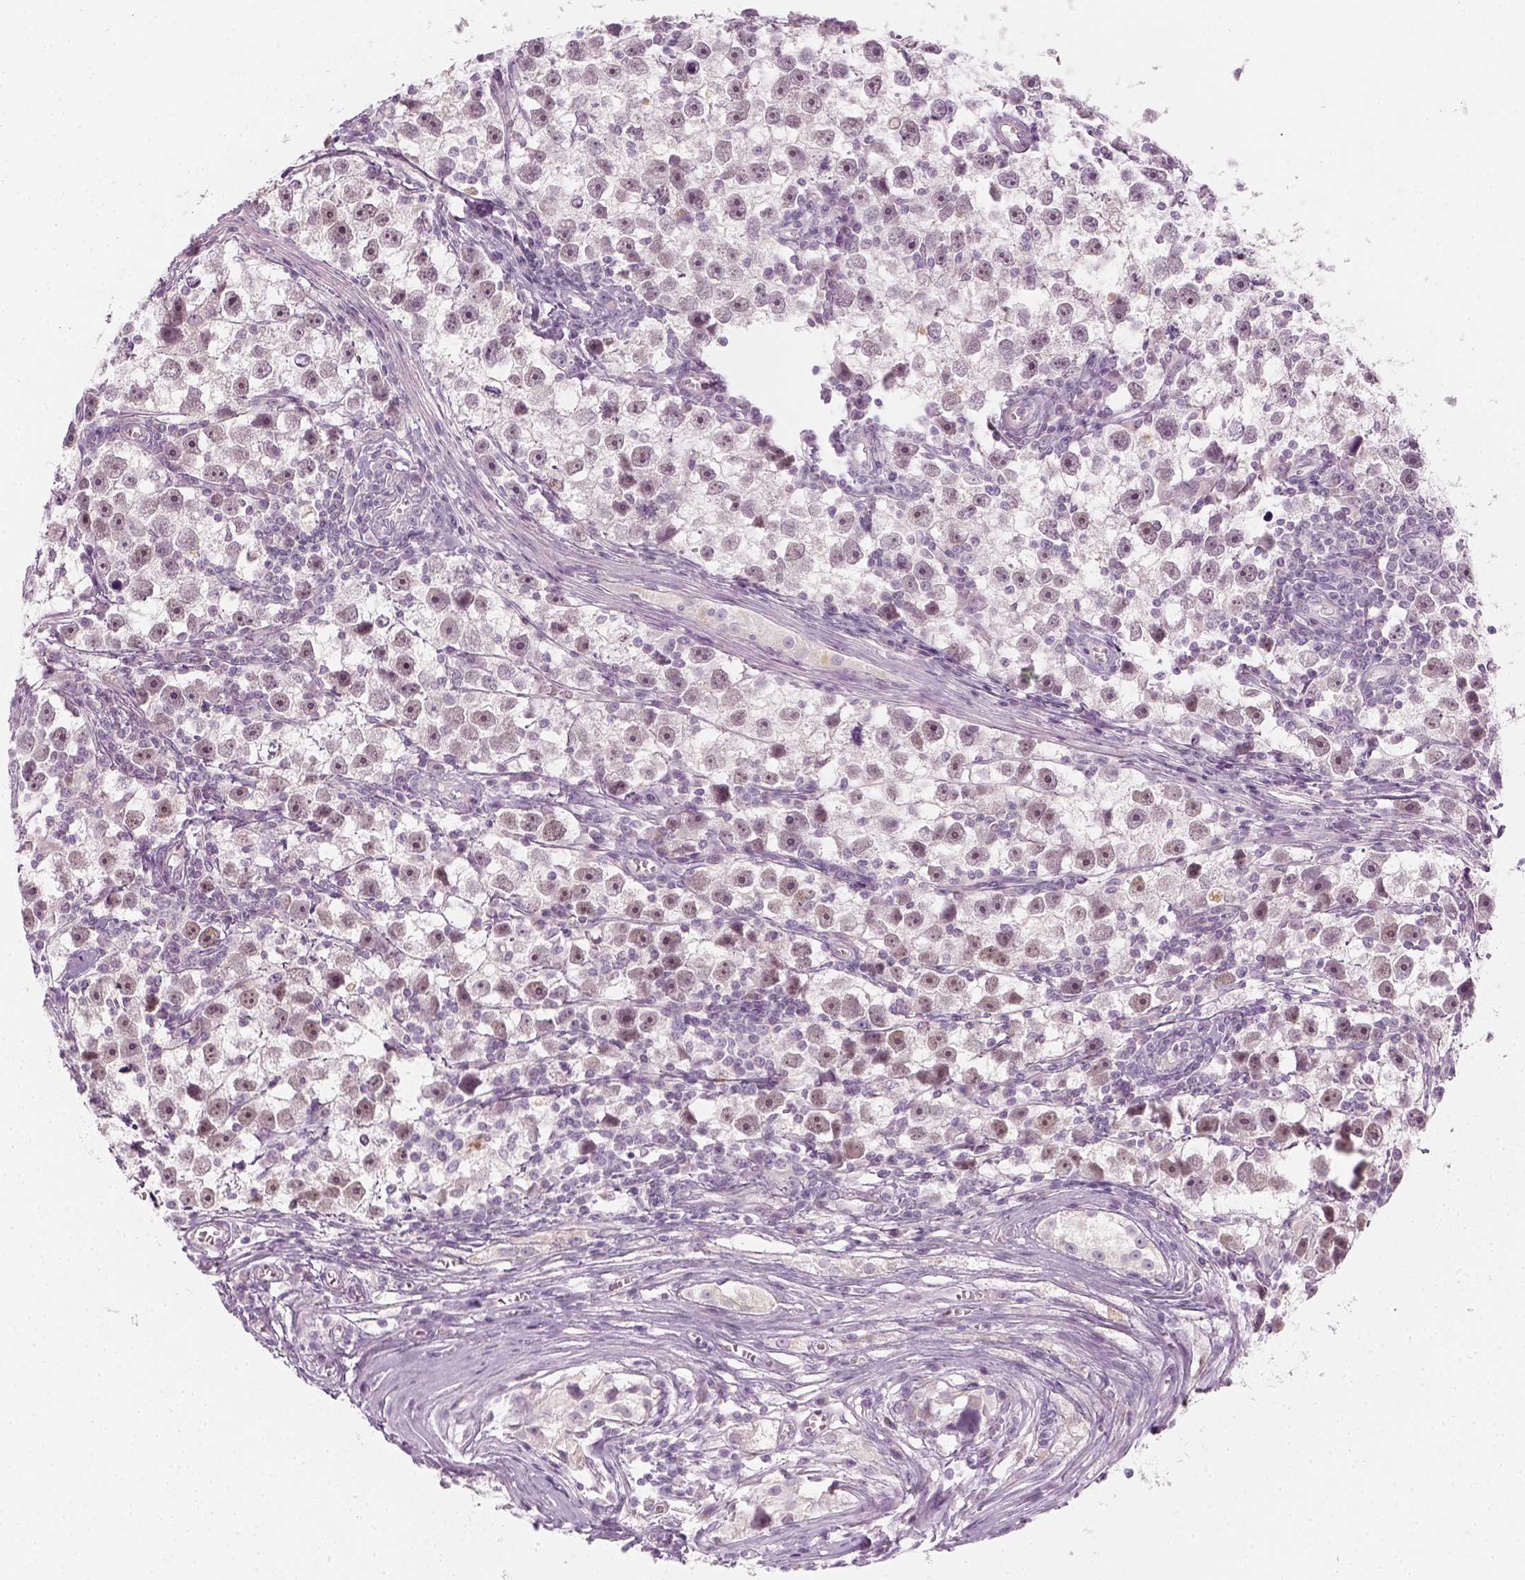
{"staining": {"intensity": "negative", "quantity": "none", "location": "none"}, "tissue": "testis cancer", "cell_type": "Tumor cells", "image_type": "cancer", "snomed": [{"axis": "morphology", "description": "Seminoma, NOS"}, {"axis": "topography", "description": "Testis"}], "caption": "Testis cancer was stained to show a protein in brown. There is no significant expression in tumor cells.", "gene": "PRAME", "patient": {"sex": "male", "age": 30}}